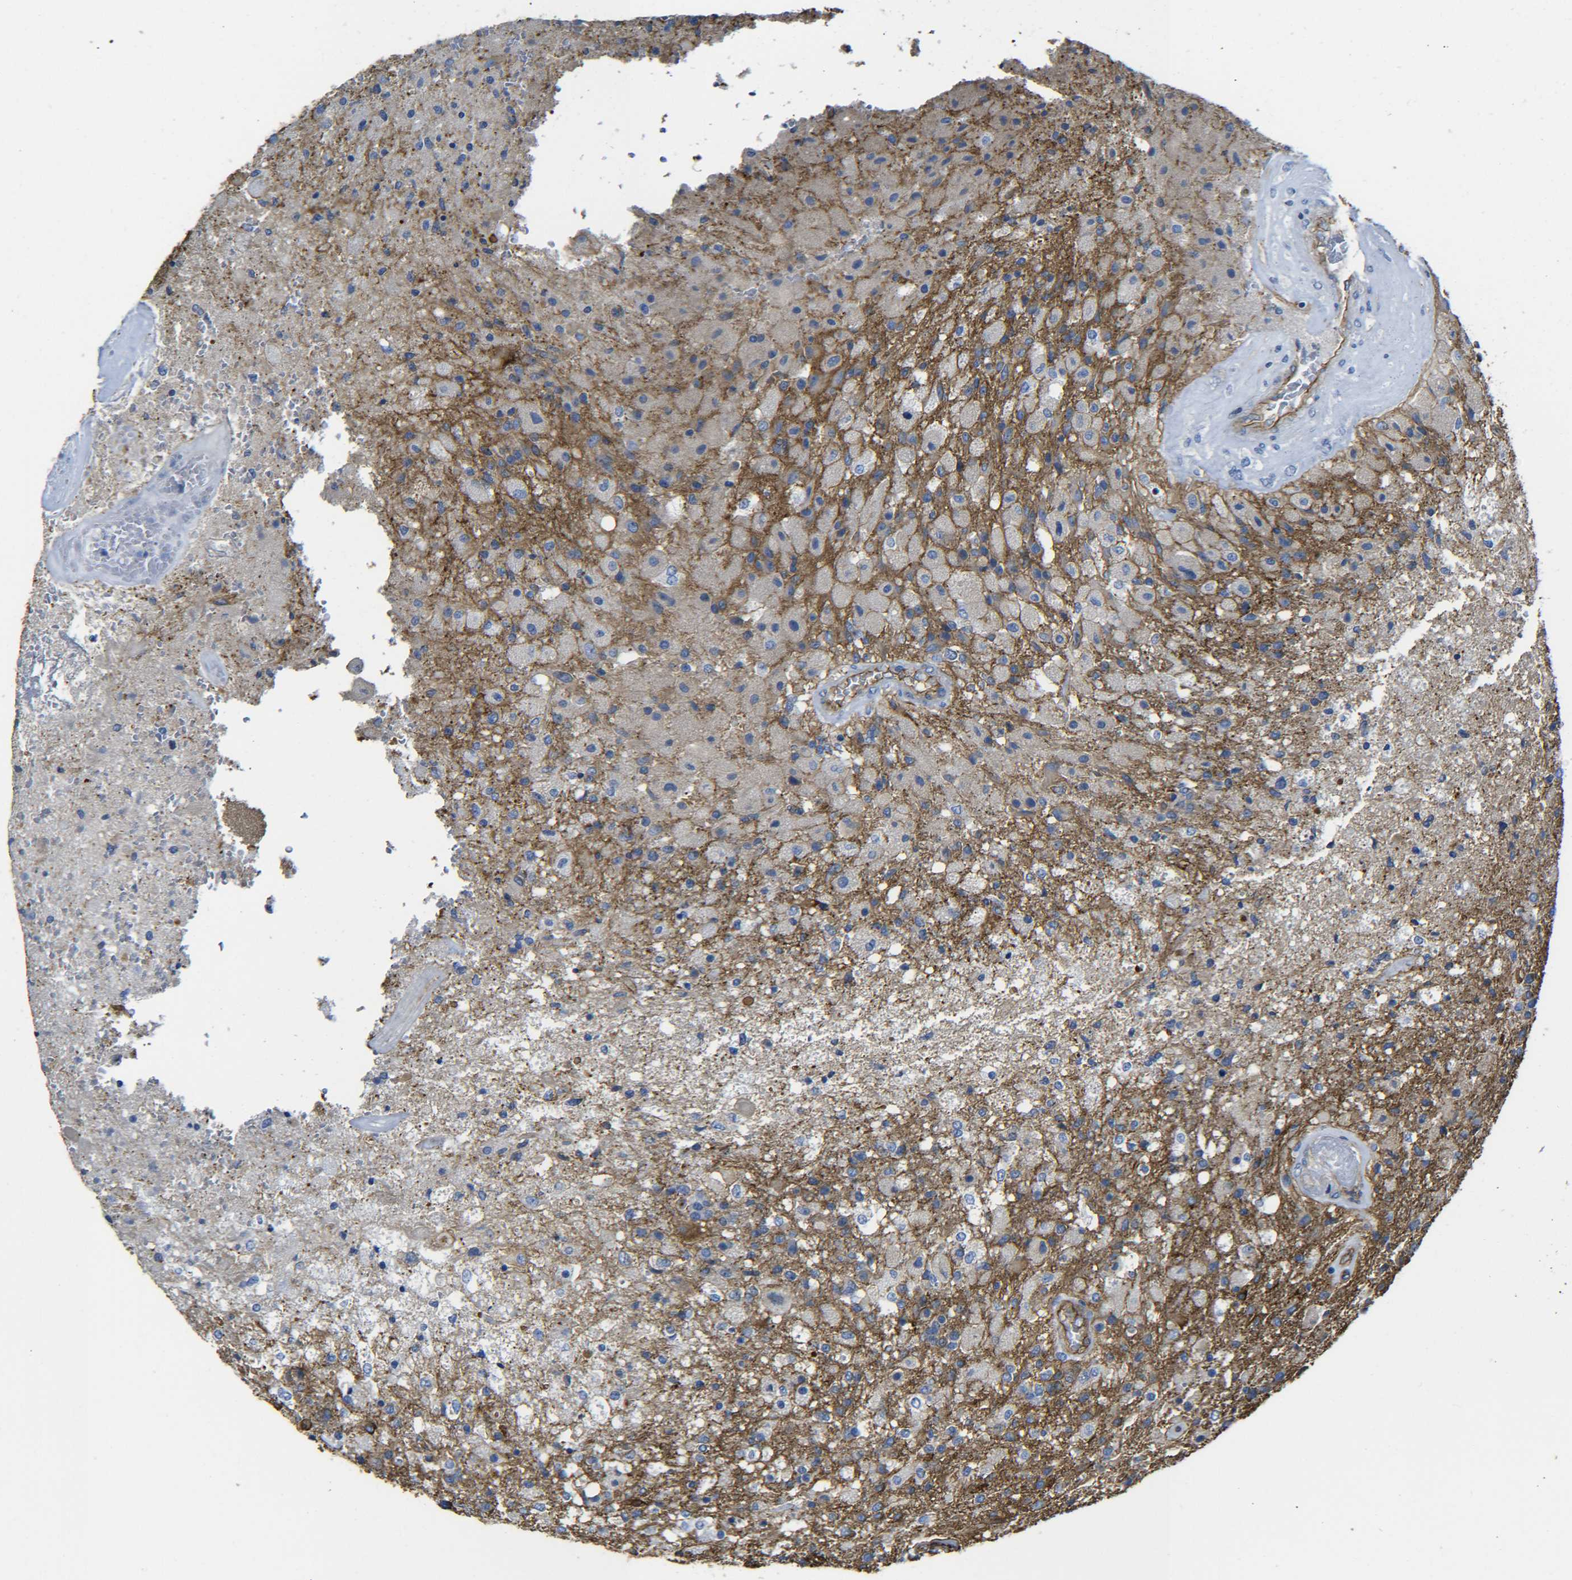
{"staining": {"intensity": "negative", "quantity": "none", "location": "none"}, "tissue": "glioma", "cell_type": "Tumor cells", "image_type": "cancer", "snomed": [{"axis": "morphology", "description": "Normal tissue, NOS"}, {"axis": "morphology", "description": "Glioma, malignant, High grade"}, {"axis": "topography", "description": "Cerebral cortex"}], "caption": "Glioma was stained to show a protein in brown. There is no significant positivity in tumor cells. Nuclei are stained in blue.", "gene": "SPTBN1", "patient": {"sex": "male", "age": 77}}